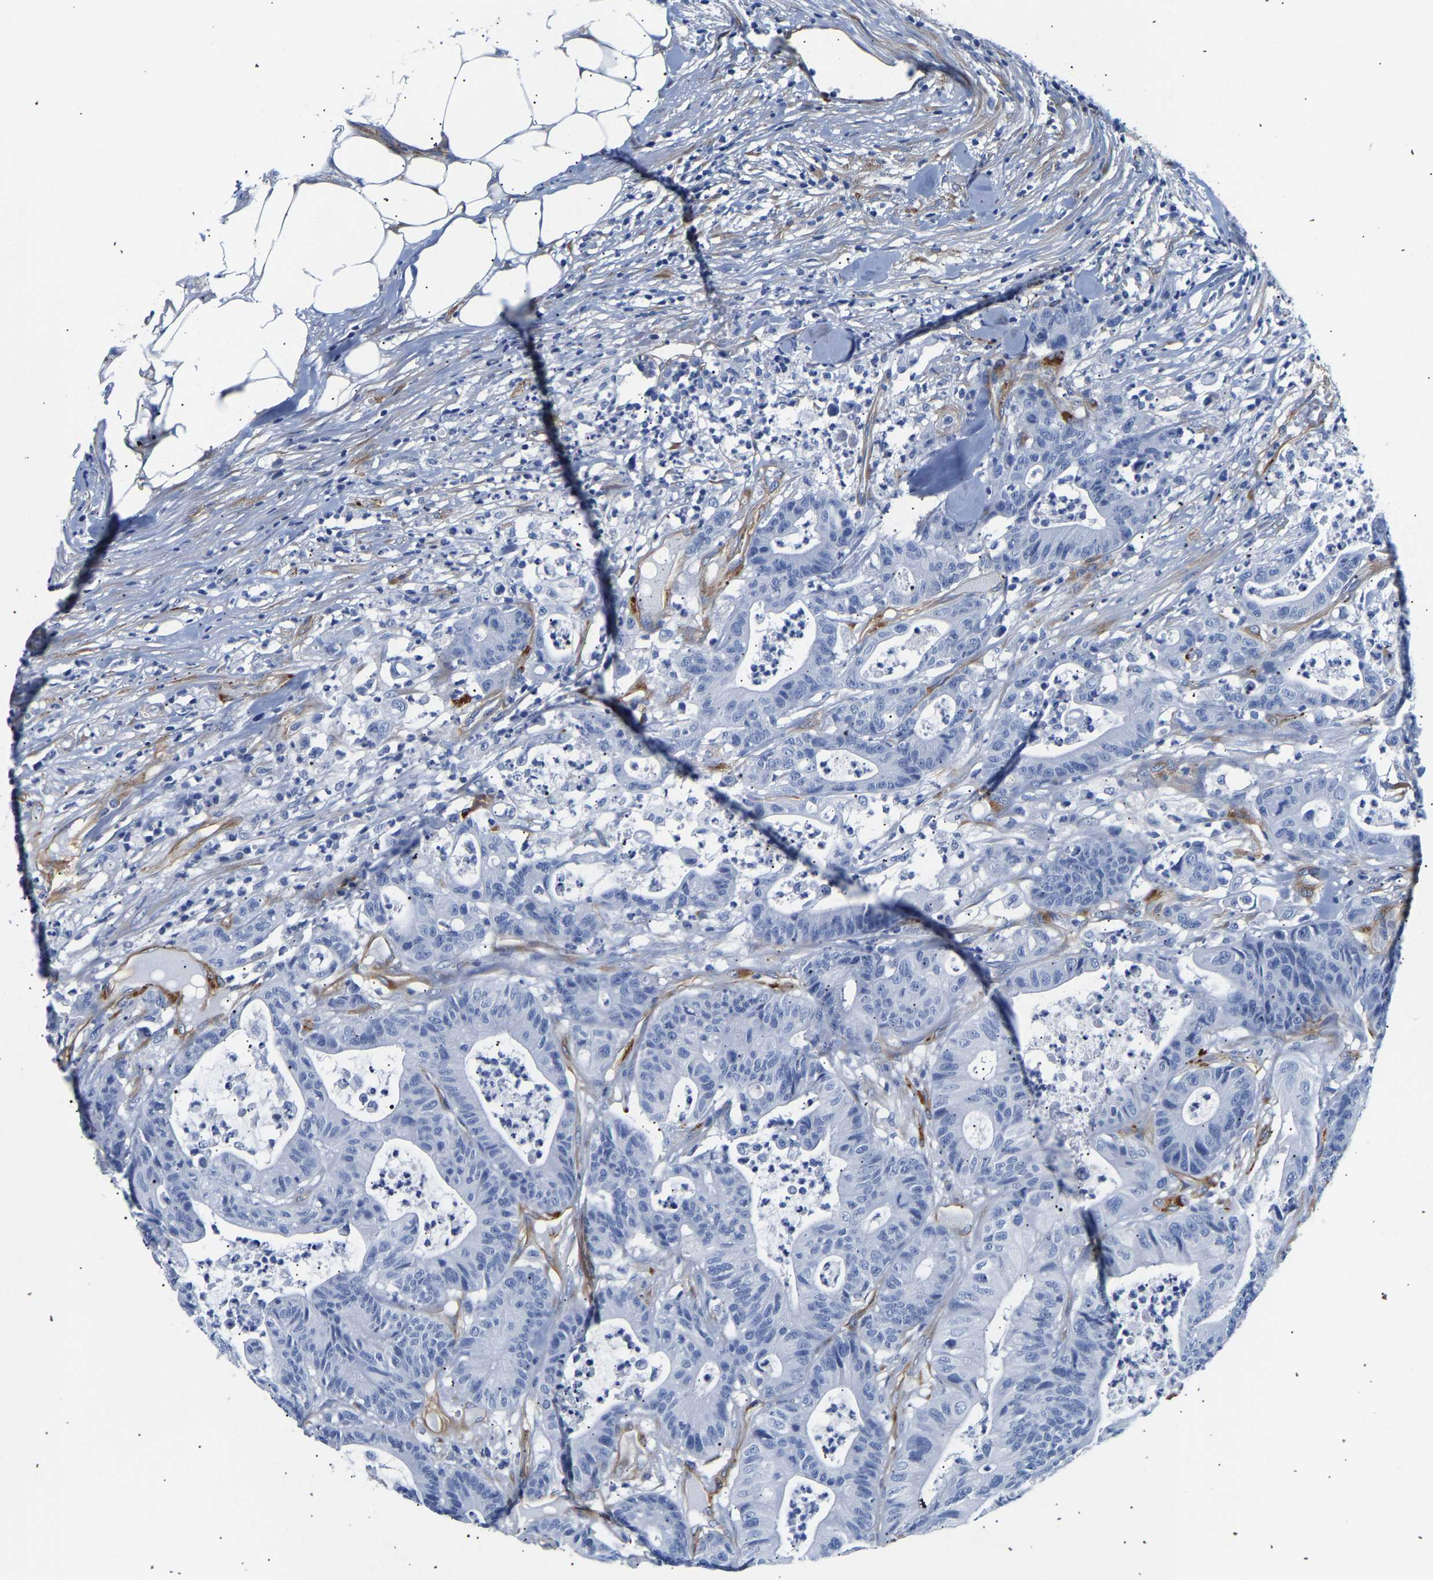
{"staining": {"intensity": "negative", "quantity": "none", "location": "none"}, "tissue": "colorectal cancer", "cell_type": "Tumor cells", "image_type": "cancer", "snomed": [{"axis": "morphology", "description": "Adenocarcinoma, NOS"}, {"axis": "topography", "description": "Colon"}], "caption": "A histopathology image of human adenocarcinoma (colorectal) is negative for staining in tumor cells.", "gene": "IGFBP7", "patient": {"sex": "female", "age": 84}}